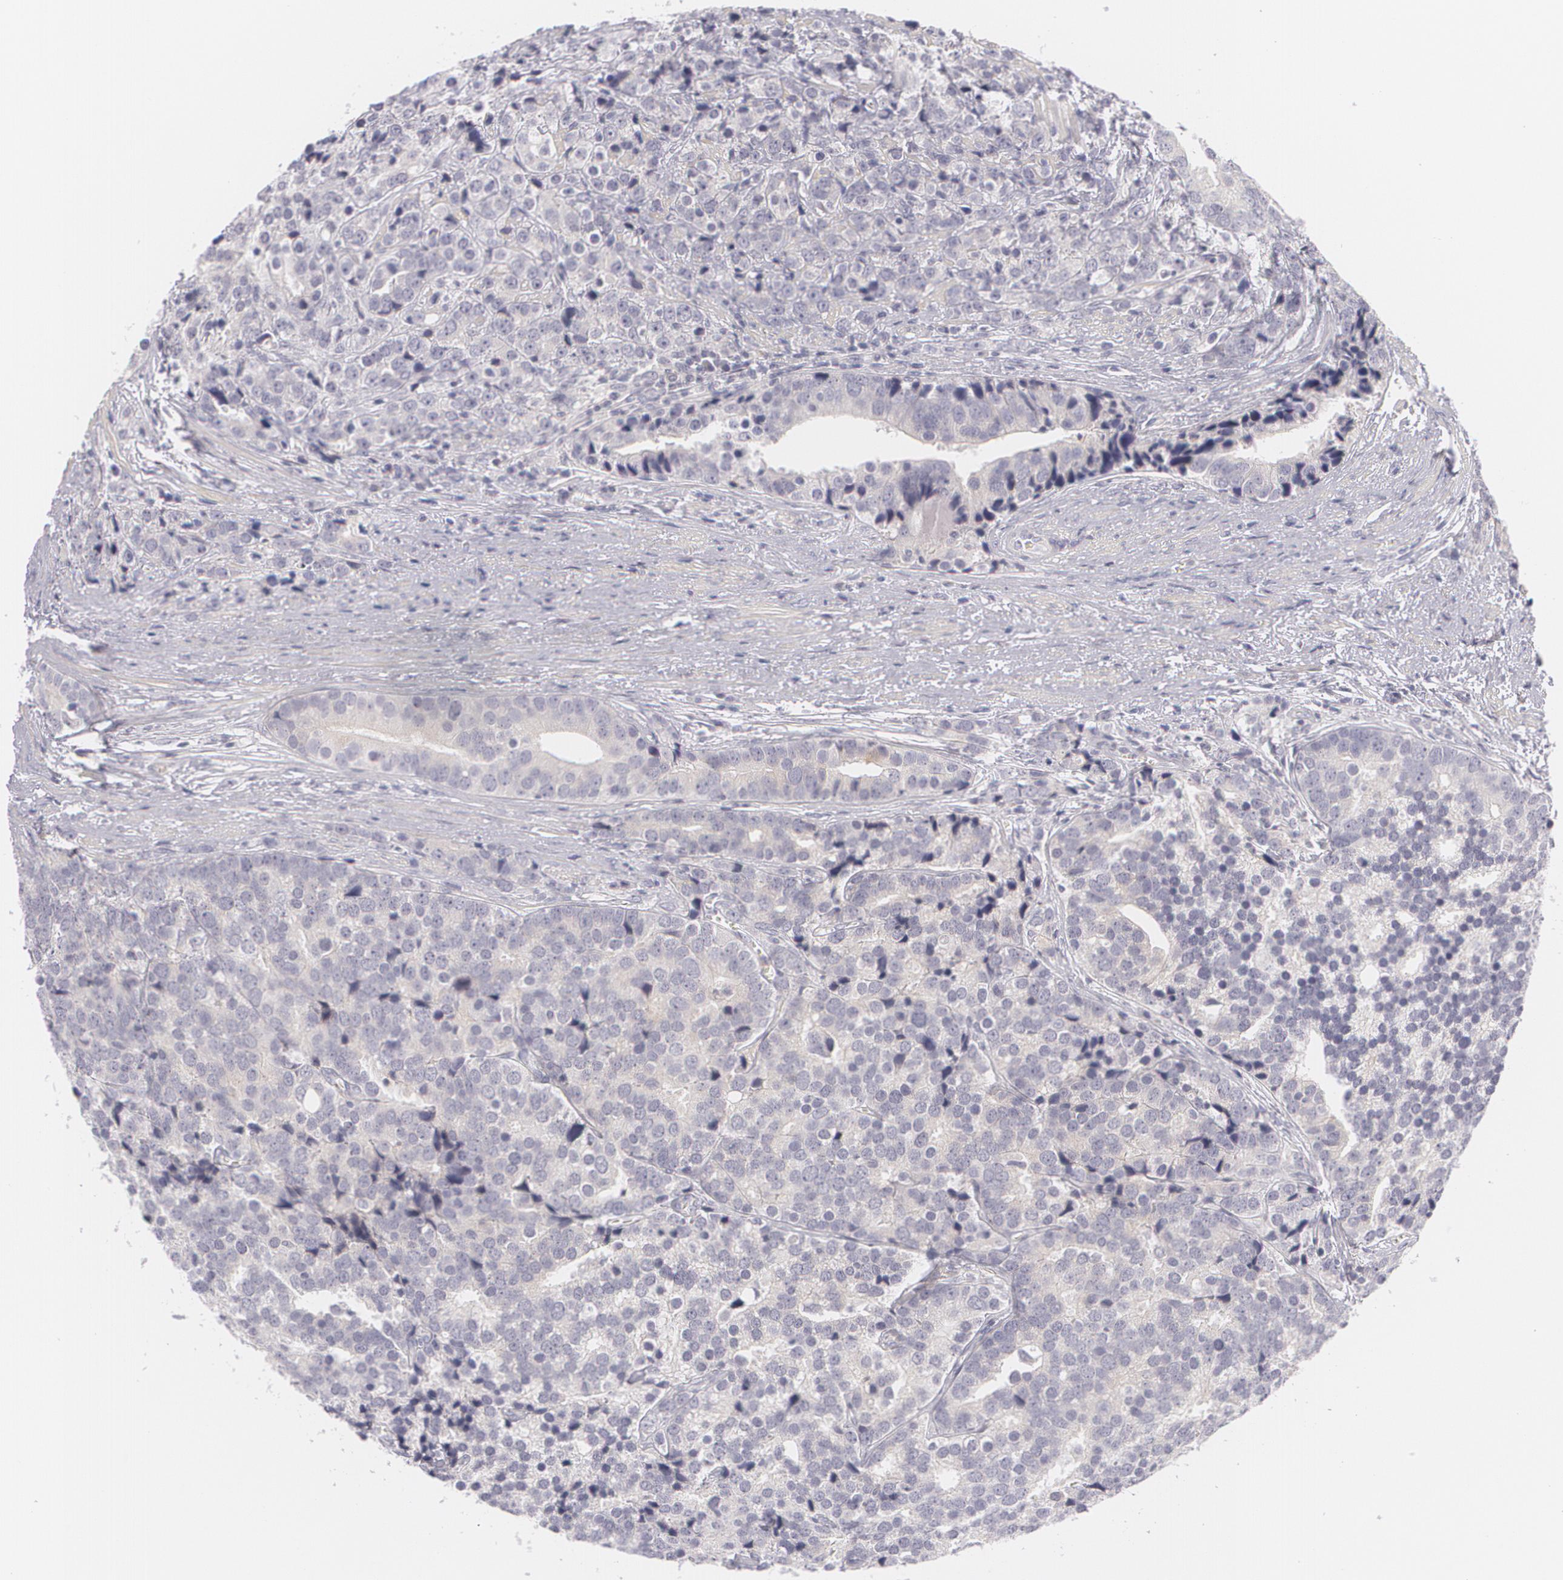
{"staining": {"intensity": "negative", "quantity": "none", "location": "none"}, "tissue": "prostate cancer", "cell_type": "Tumor cells", "image_type": "cancer", "snomed": [{"axis": "morphology", "description": "Adenocarcinoma, High grade"}, {"axis": "topography", "description": "Prostate"}], "caption": "Immunohistochemistry photomicrograph of human prostate cancer stained for a protein (brown), which demonstrates no staining in tumor cells.", "gene": "FAM181A", "patient": {"sex": "male", "age": 71}}